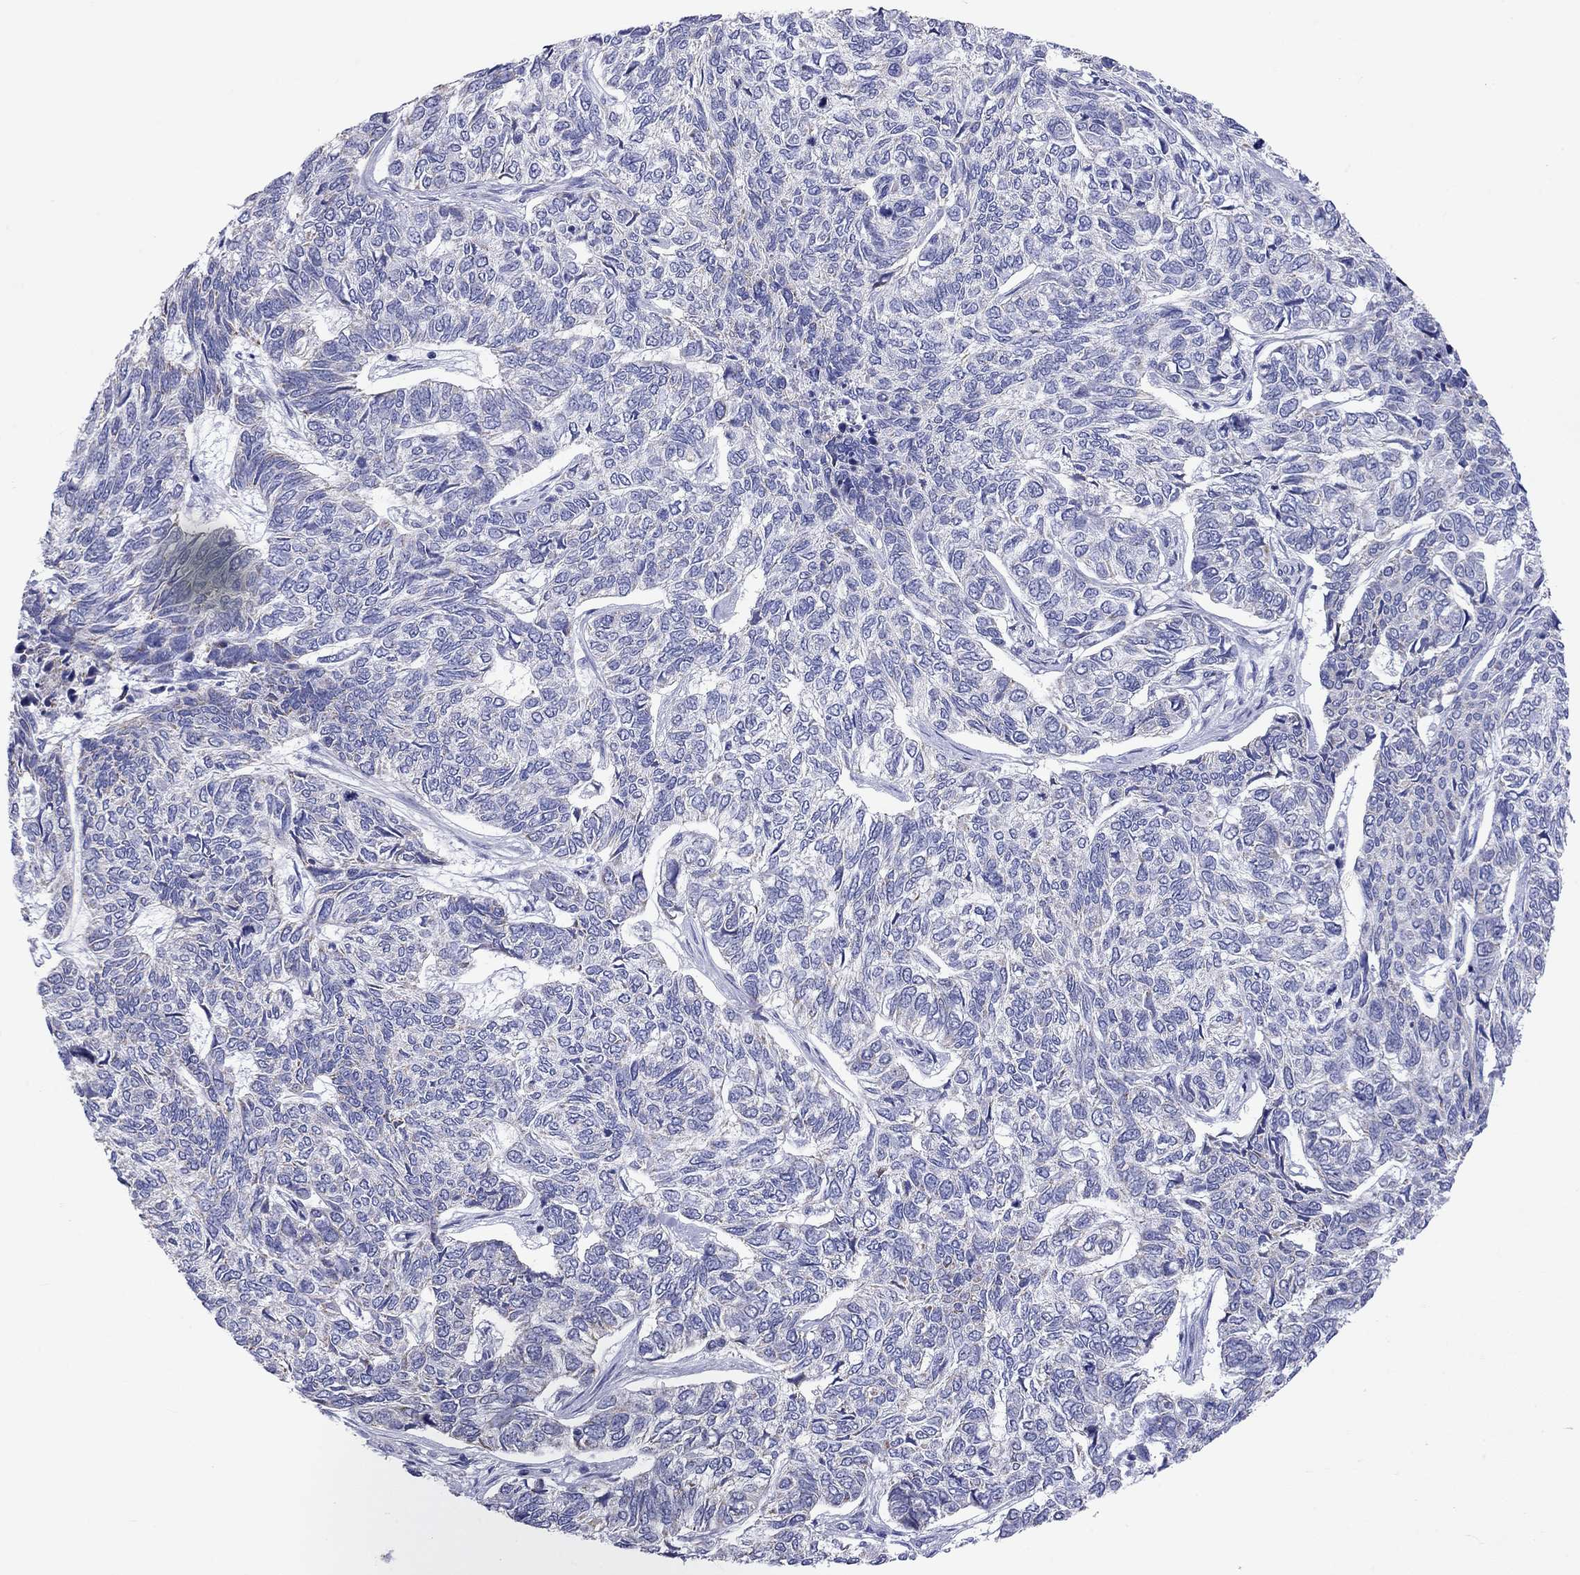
{"staining": {"intensity": "negative", "quantity": "none", "location": "none"}, "tissue": "skin cancer", "cell_type": "Tumor cells", "image_type": "cancer", "snomed": [{"axis": "morphology", "description": "Basal cell carcinoma"}, {"axis": "topography", "description": "Skin"}], "caption": "Tumor cells show no significant protein positivity in skin cancer. Nuclei are stained in blue.", "gene": "DPY19L2", "patient": {"sex": "female", "age": 65}}